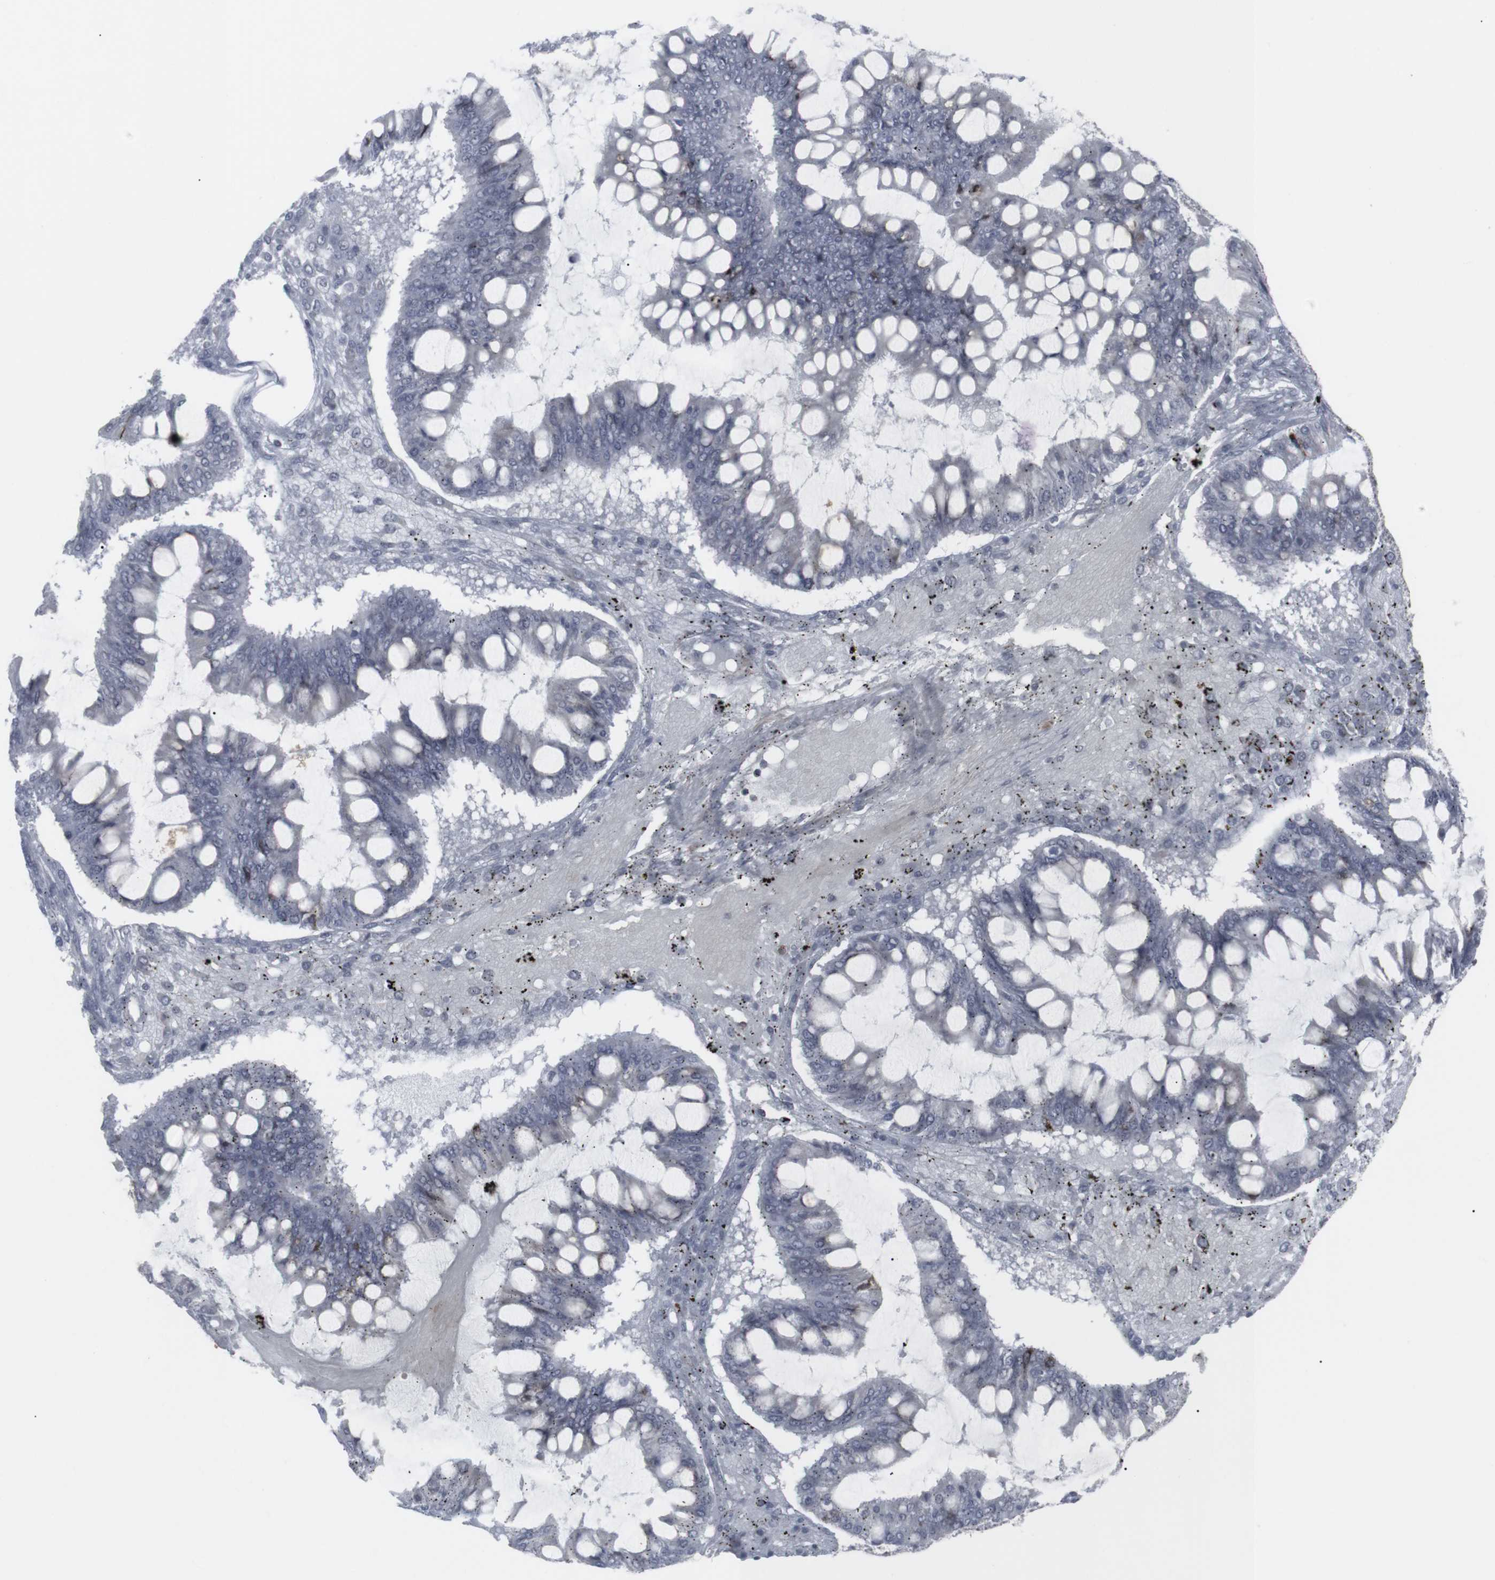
{"staining": {"intensity": "negative", "quantity": "none", "location": "none"}, "tissue": "ovarian cancer", "cell_type": "Tumor cells", "image_type": "cancer", "snomed": [{"axis": "morphology", "description": "Cystadenocarcinoma, mucinous, NOS"}, {"axis": "topography", "description": "Ovary"}], "caption": "This is an IHC image of ovarian cancer. There is no staining in tumor cells.", "gene": "APOBEC2", "patient": {"sex": "female", "age": 73}}